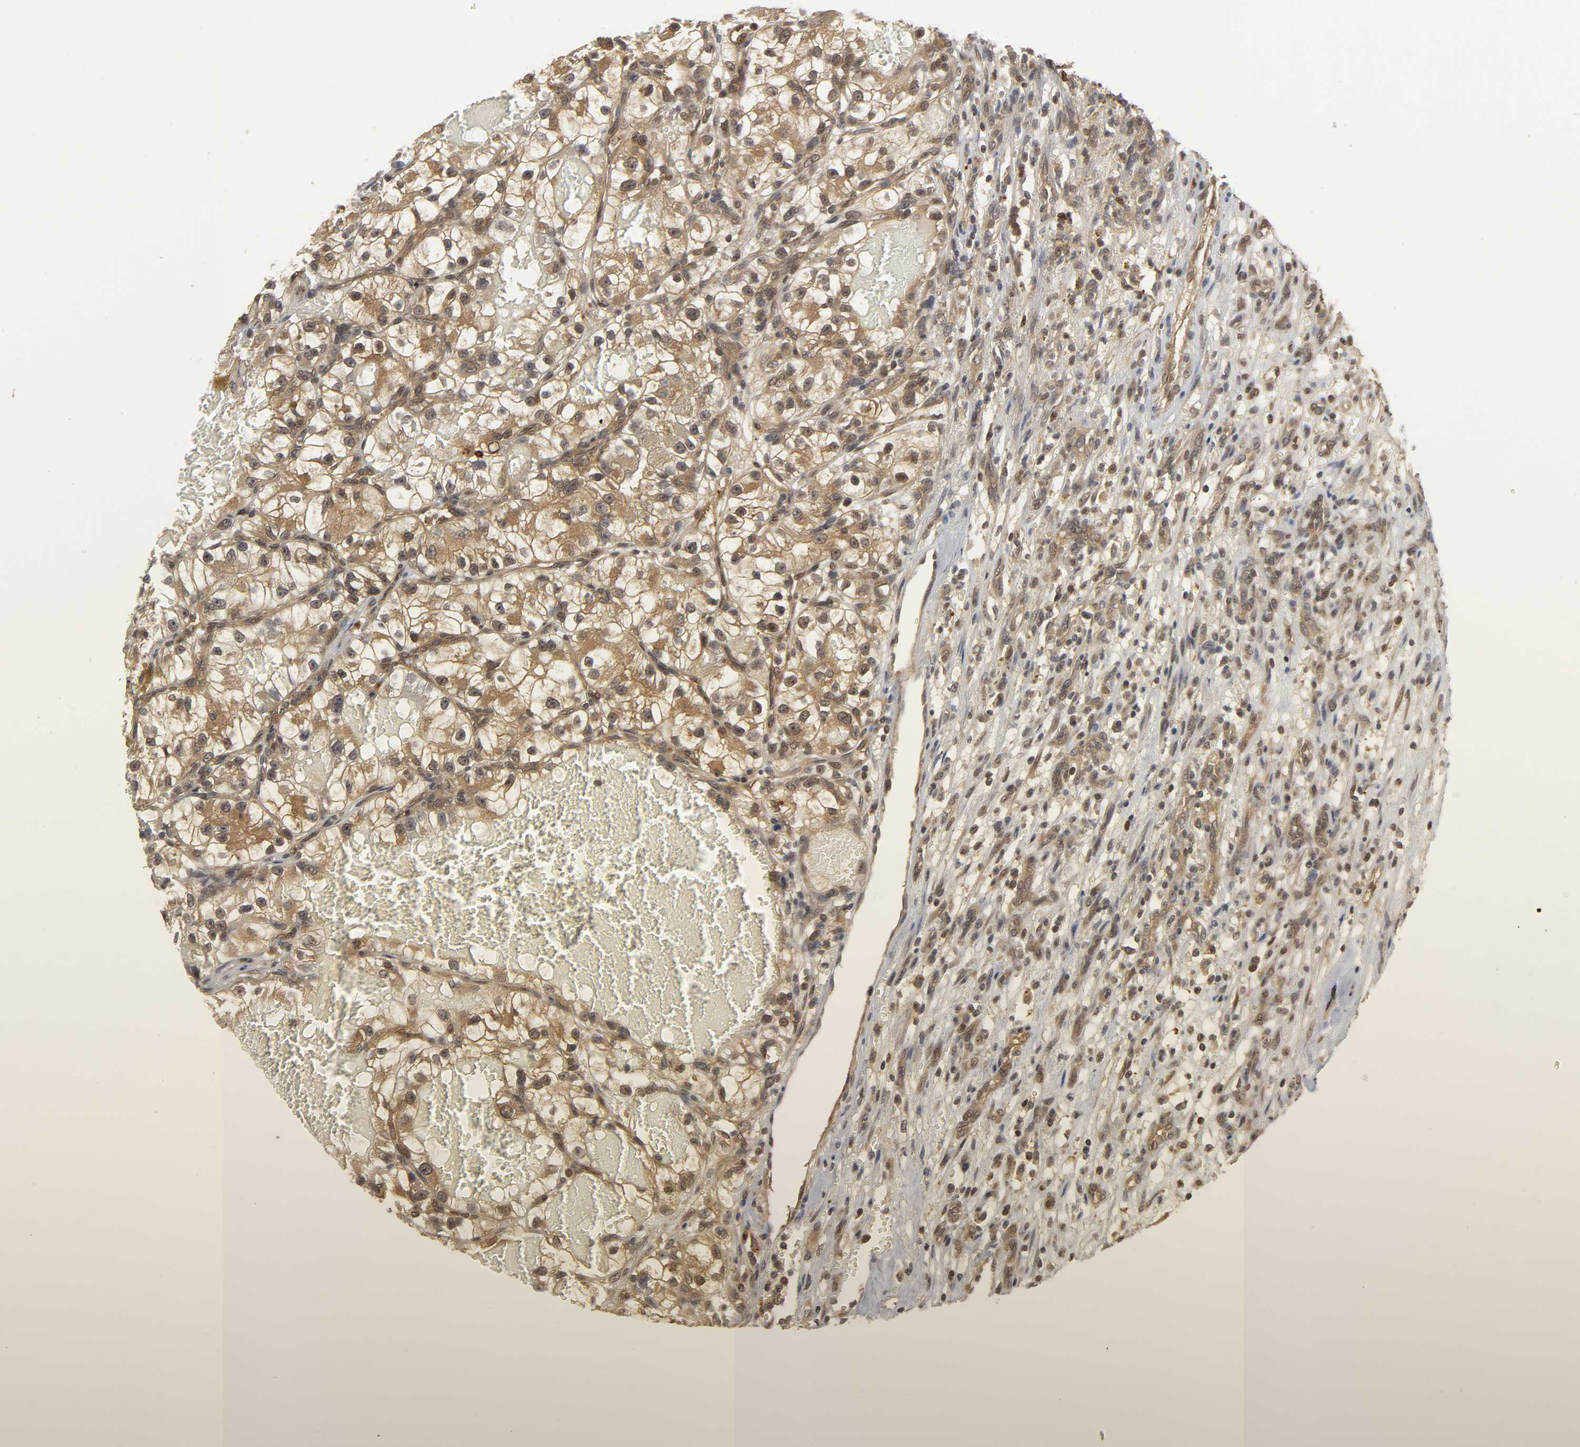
{"staining": {"intensity": "moderate", "quantity": ">75%", "location": "cytoplasmic/membranous,nuclear"}, "tissue": "renal cancer", "cell_type": "Tumor cells", "image_type": "cancer", "snomed": [{"axis": "morphology", "description": "Adenocarcinoma, NOS"}, {"axis": "topography", "description": "Kidney"}], "caption": "Renal cancer (adenocarcinoma) was stained to show a protein in brown. There is medium levels of moderate cytoplasmic/membranous and nuclear staining in approximately >75% of tumor cells. (Stains: DAB (3,3'-diaminobenzidine) in brown, nuclei in blue, Microscopy: brightfield microscopy at high magnification).", "gene": "PARK7", "patient": {"sex": "female", "age": 57}}